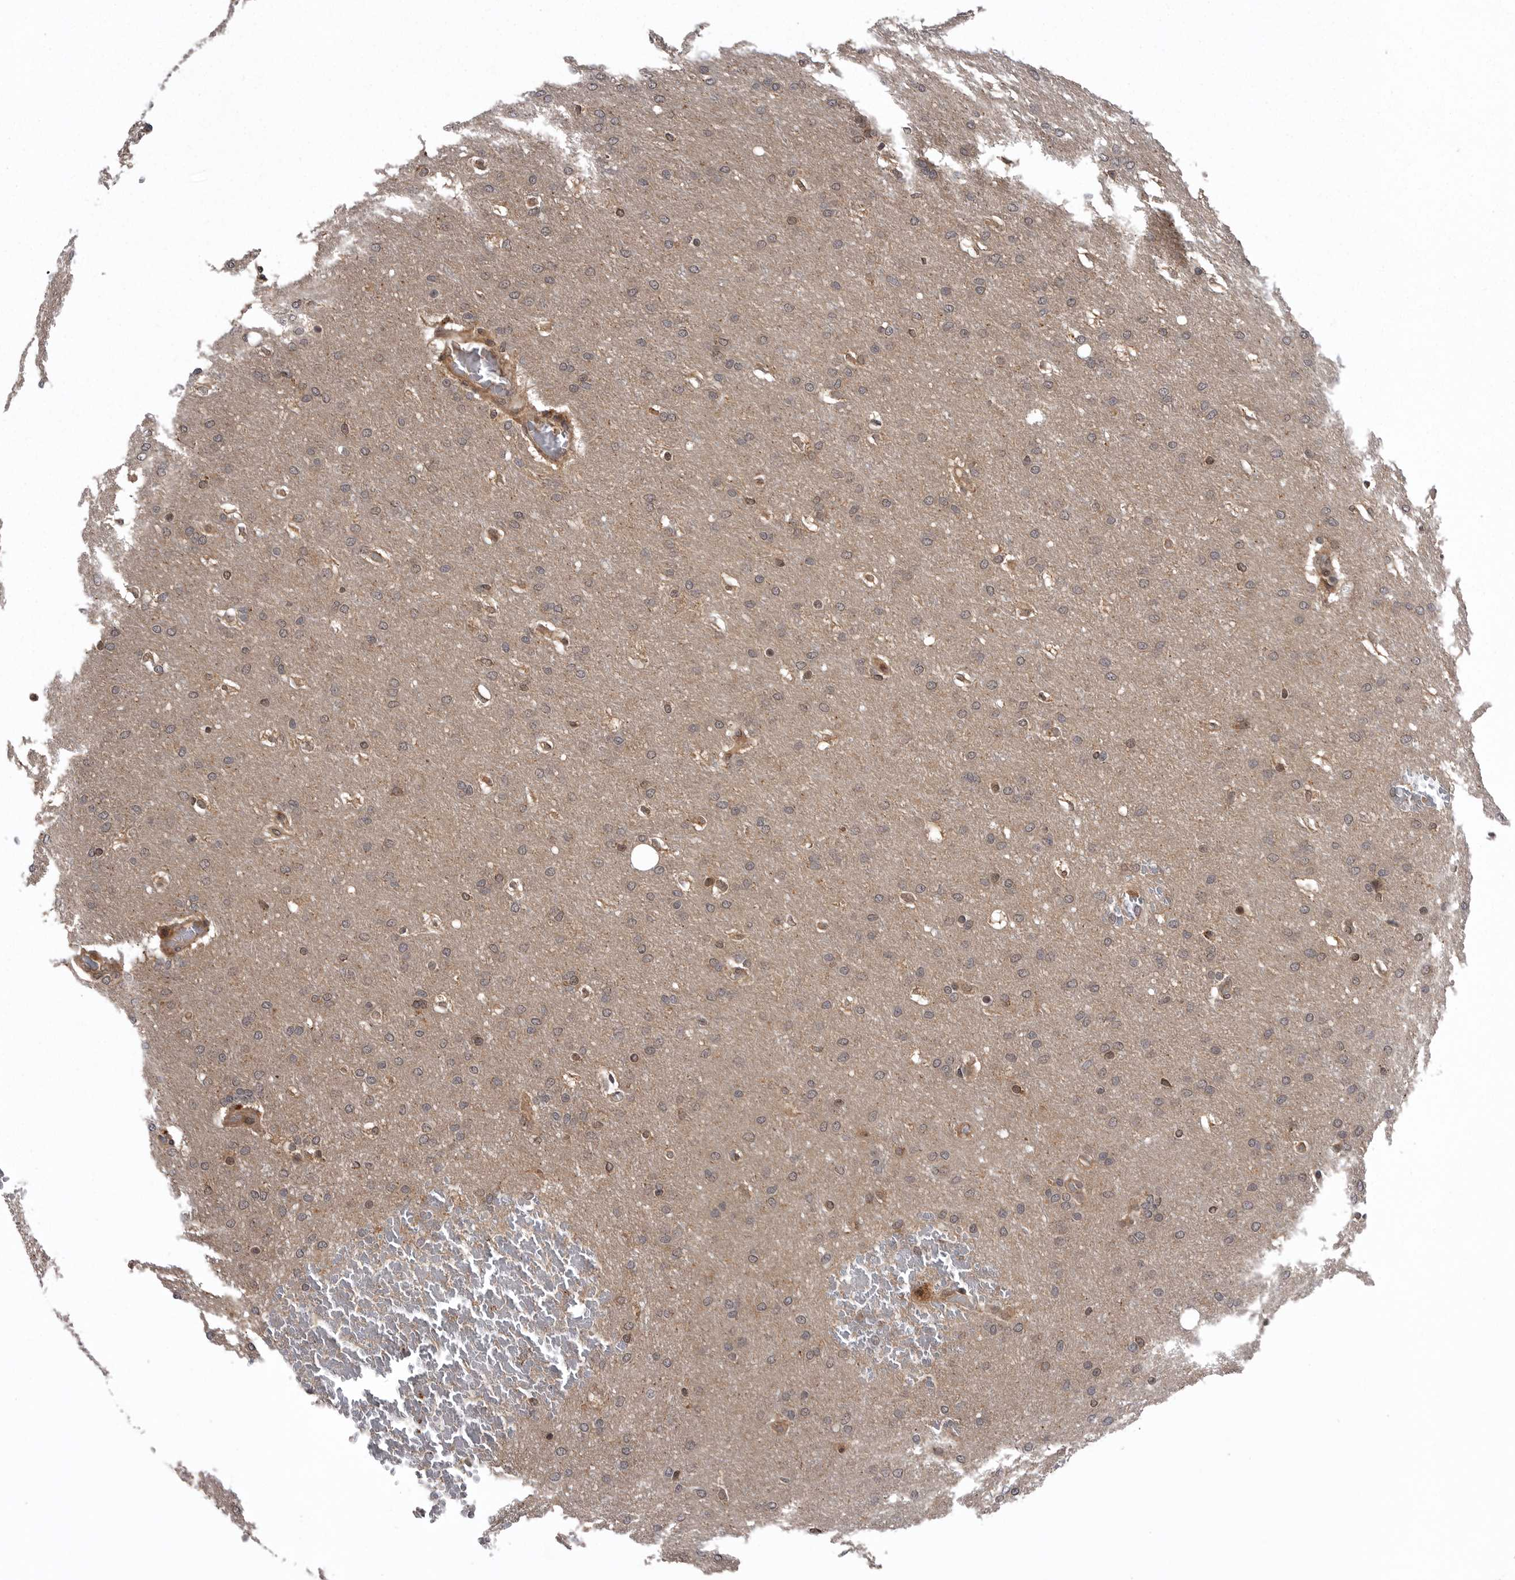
{"staining": {"intensity": "weak", "quantity": "<25%", "location": "nuclear"}, "tissue": "glioma", "cell_type": "Tumor cells", "image_type": "cancer", "snomed": [{"axis": "morphology", "description": "Glioma, malignant, Low grade"}, {"axis": "topography", "description": "Brain"}], "caption": "Photomicrograph shows no protein staining in tumor cells of glioma tissue.", "gene": "AOAH", "patient": {"sex": "female", "age": 37}}